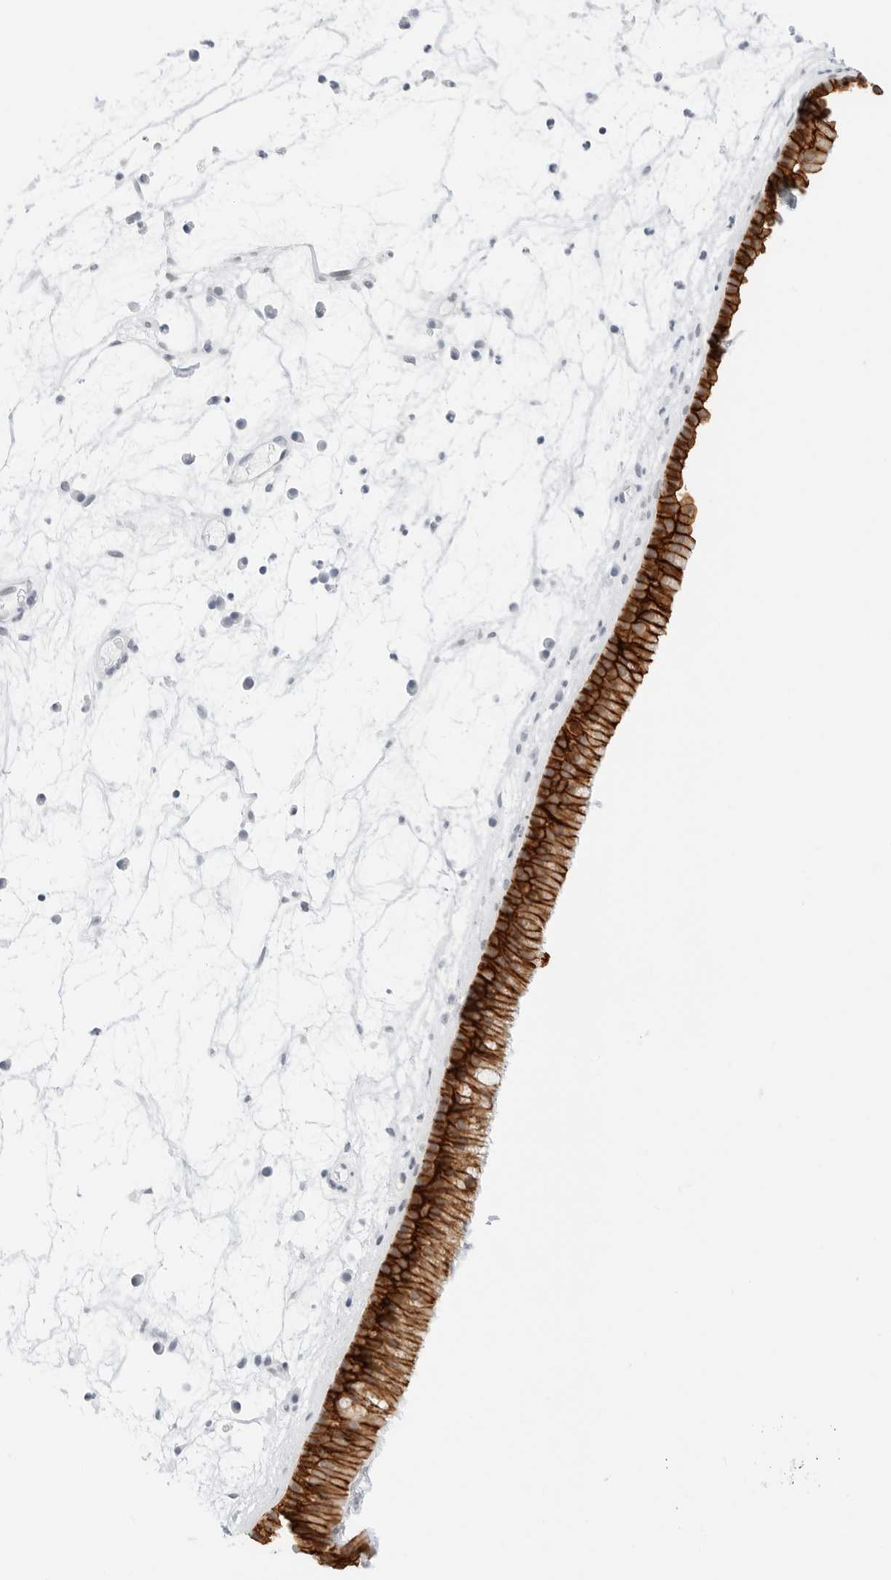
{"staining": {"intensity": "strong", "quantity": ">75%", "location": "cytoplasmic/membranous"}, "tissue": "nasopharynx", "cell_type": "Respiratory epithelial cells", "image_type": "normal", "snomed": [{"axis": "morphology", "description": "Normal tissue, NOS"}, {"axis": "morphology", "description": "Inflammation, NOS"}, {"axis": "morphology", "description": "Malignant melanoma, Metastatic site"}, {"axis": "topography", "description": "Nasopharynx"}], "caption": "This image shows IHC staining of unremarkable human nasopharynx, with high strong cytoplasmic/membranous expression in about >75% of respiratory epithelial cells.", "gene": "CDH1", "patient": {"sex": "male", "age": 70}}